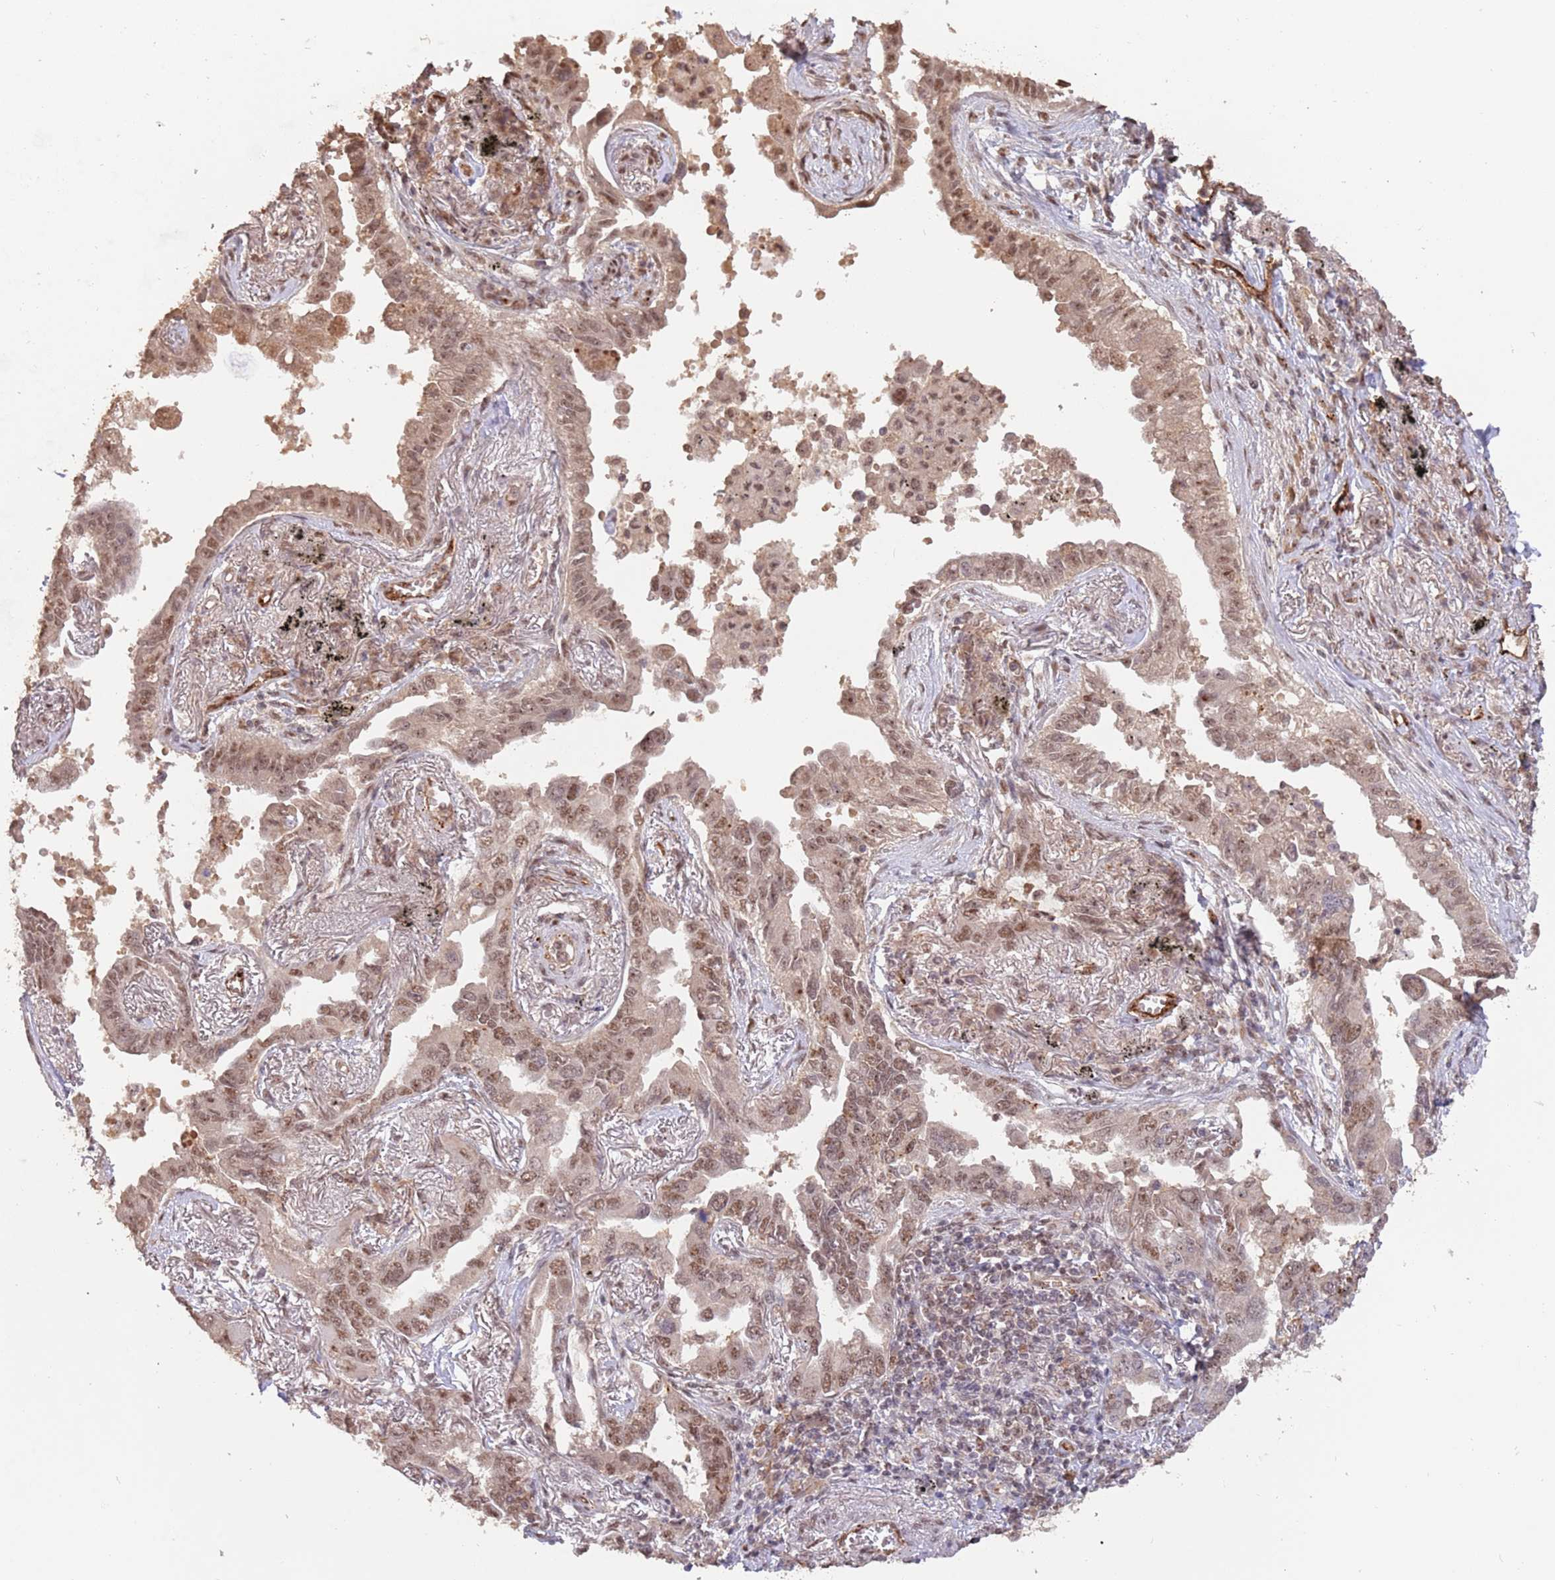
{"staining": {"intensity": "moderate", "quantity": ">75%", "location": "nuclear"}, "tissue": "lung cancer", "cell_type": "Tumor cells", "image_type": "cancer", "snomed": [{"axis": "morphology", "description": "Adenocarcinoma, NOS"}, {"axis": "topography", "description": "Lung"}], "caption": "The immunohistochemical stain highlights moderate nuclear expression in tumor cells of adenocarcinoma (lung) tissue.", "gene": "RFXANK", "patient": {"sex": "male", "age": 67}}